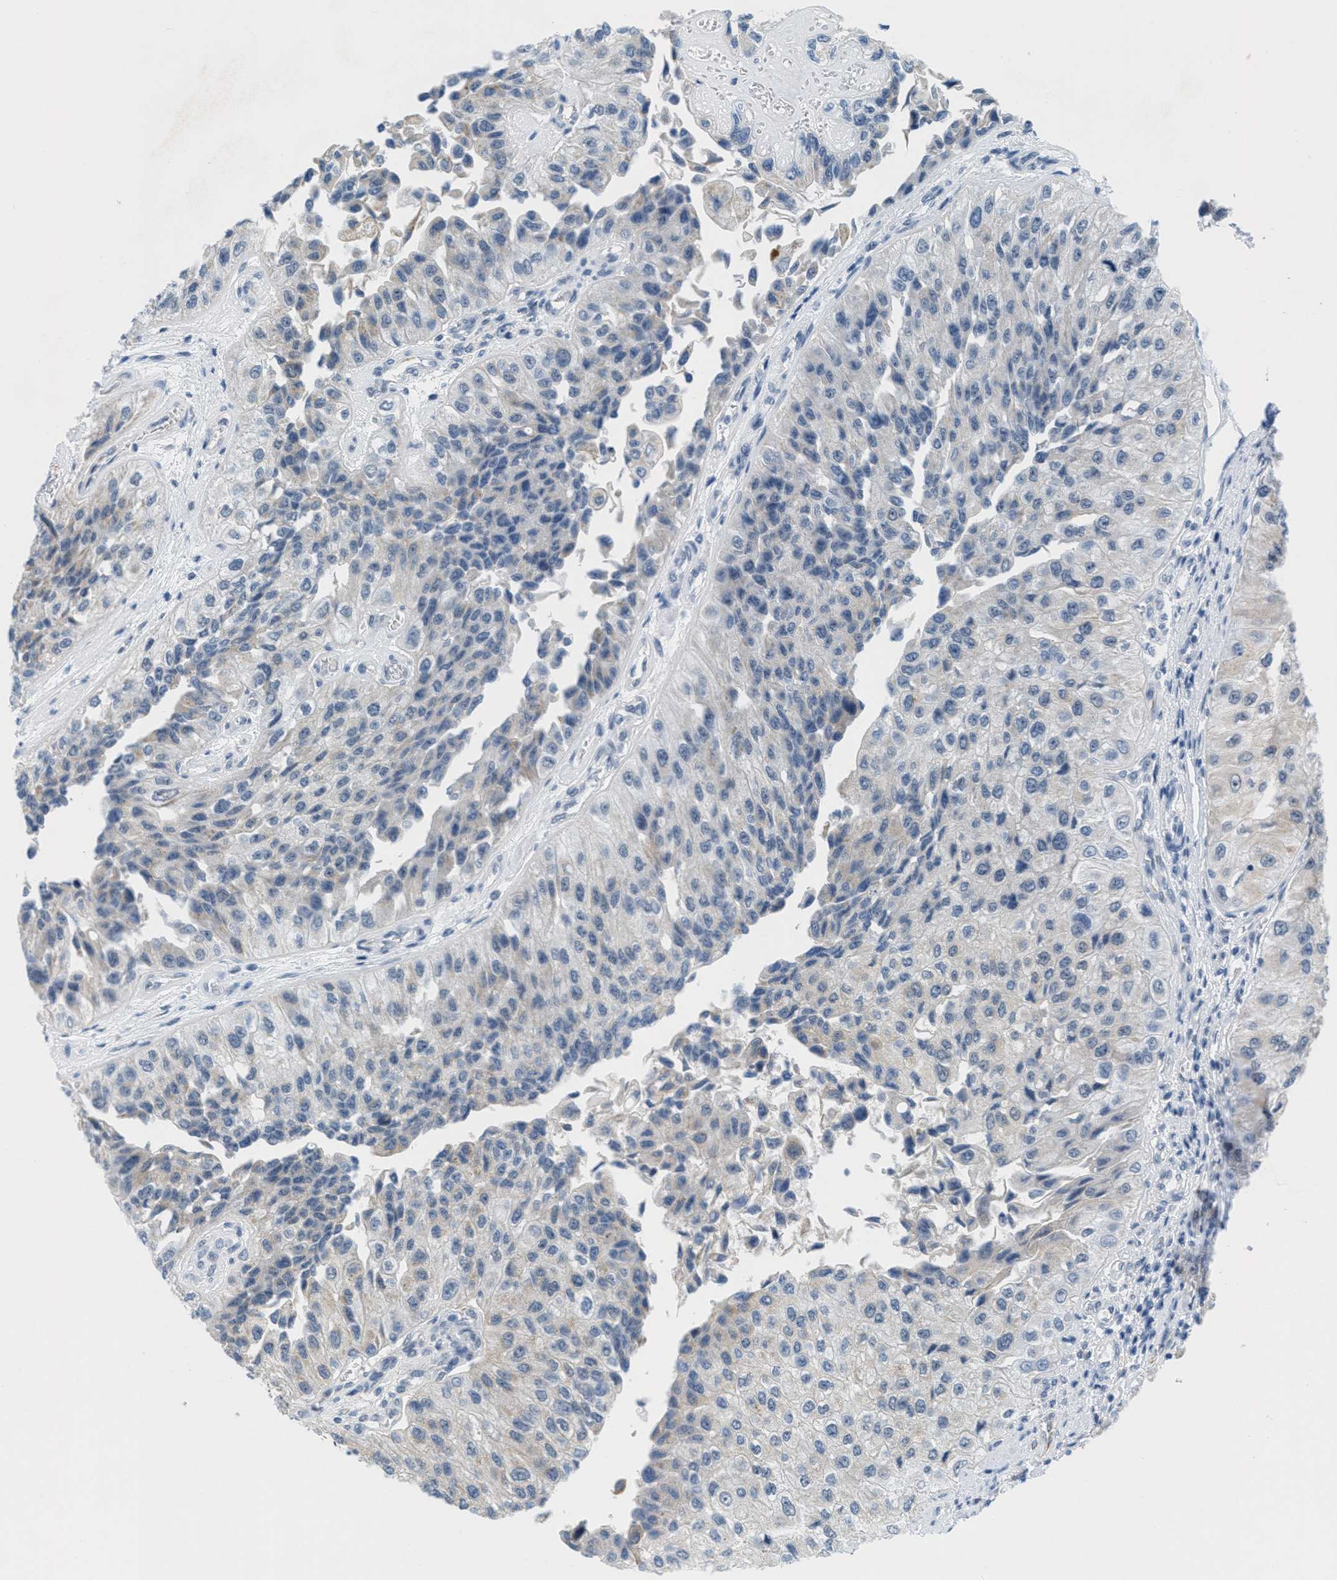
{"staining": {"intensity": "weak", "quantity": "<25%", "location": "cytoplasmic/membranous"}, "tissue": "urothelial cancer", "cell_type": "Tumor cells", "image_type": "cancer", "snomed": [{"axis": "morphology", "description": "Urothelial carcinoma, High grade"}, {"axis": "topography", "description": "Kidney"}, {"axis": "topography", "description": "Urinary bladder"}], "caption": "IHC image of neoplastic tissue: high-grade urothelial carcinoma stained with DAB displays no significant protein positivity in tumor cells. (Brightfield microscopy of DAB immunohistochemistry (IHC) at high magnification).", "gene": "HS3ST2", "patient": {"sex": "male", "age": 77}}